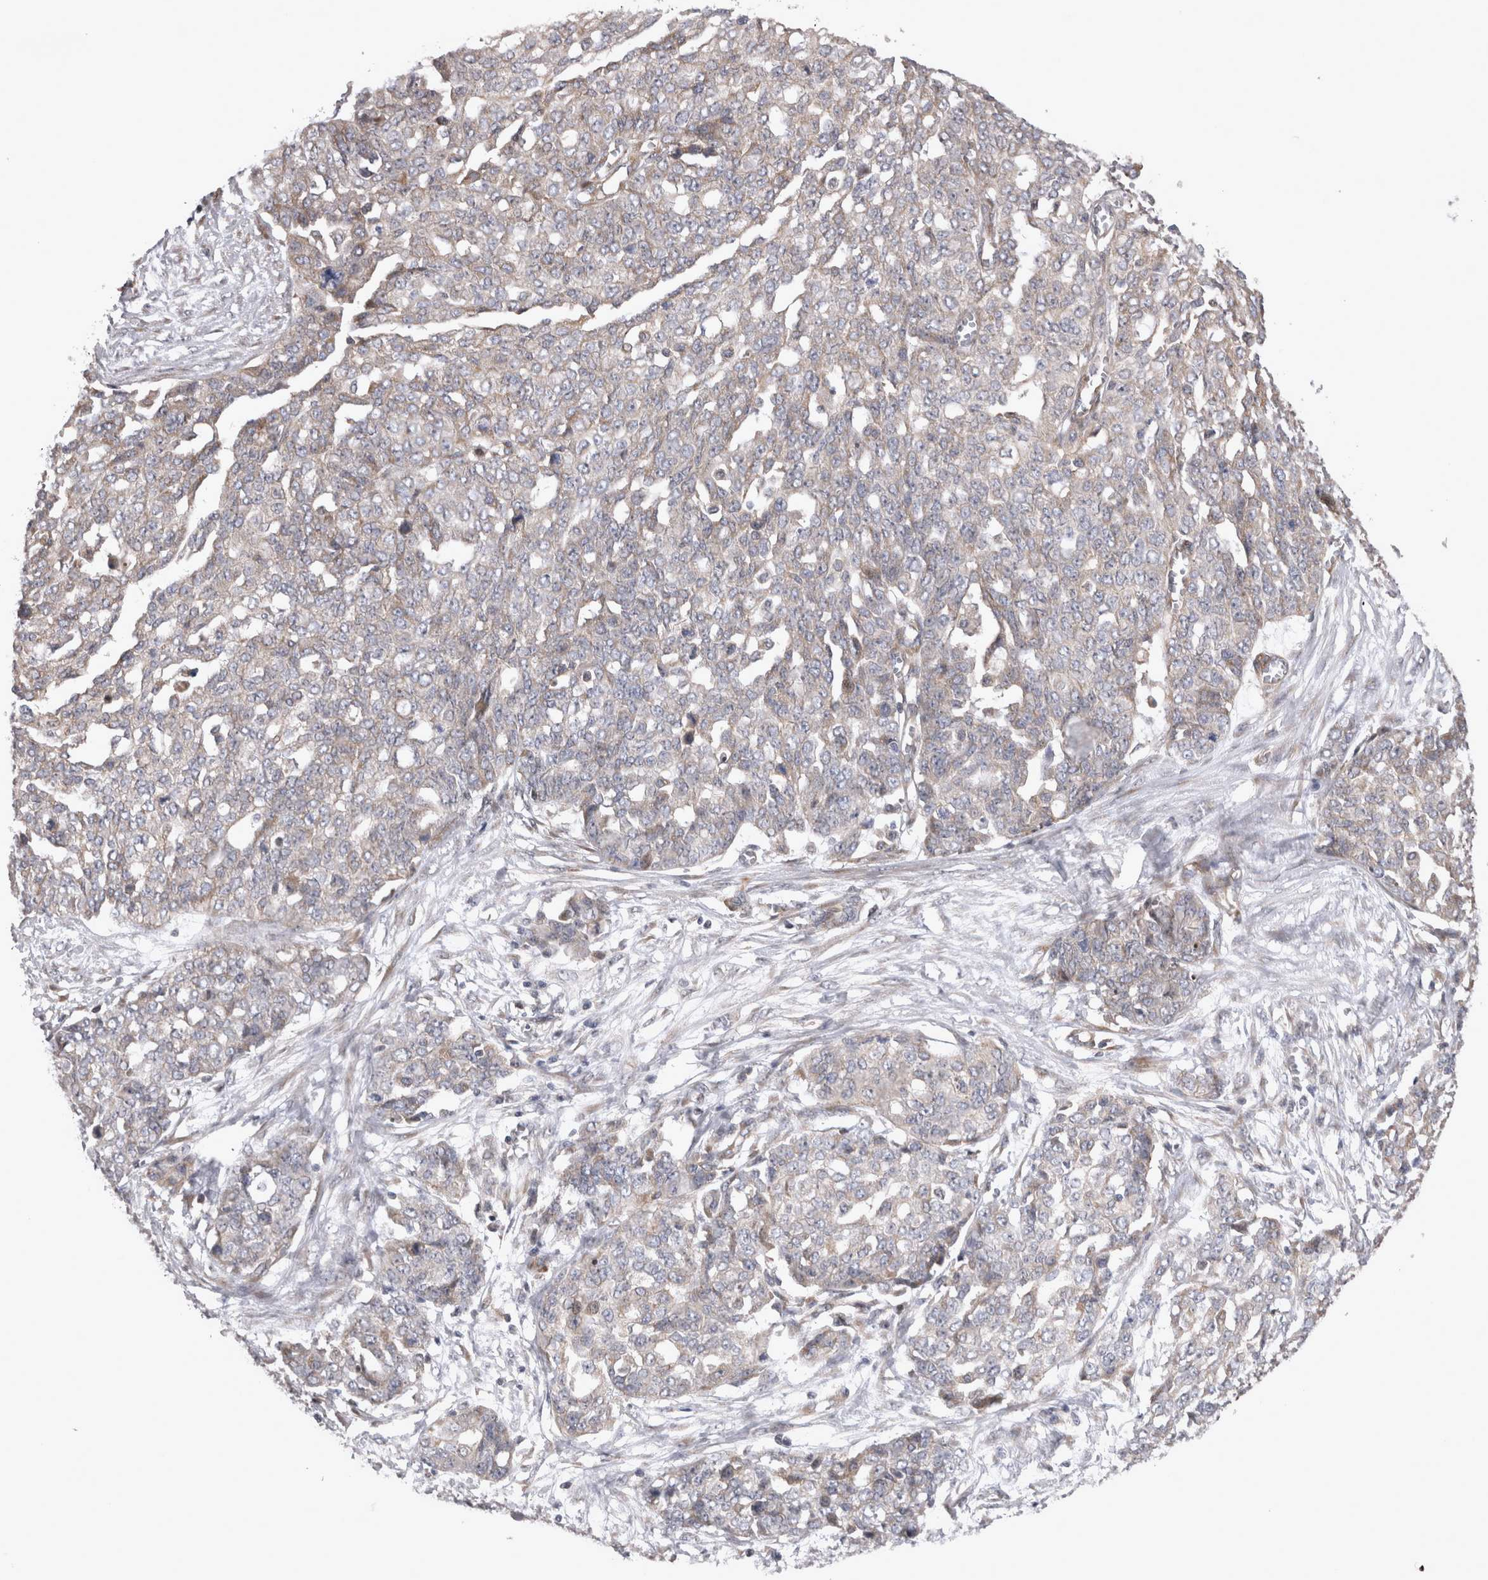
{"staining": {"intensity": "negative", "quantity": "none", "location": "none"}, "tissue": "ovarian cancer", "cell_type": "Tumor cells", "image_type": "cancer", "snomed": [{"axis": "morphology", "description": "Cystadenocarcinoma, serous, NOS"}, {"axis": "topography", "description": "Soft tissue"}, {"axis": "topography", "description": "Ovary"}], "caption": "Immunohistochemistry (IHC) of ovarian cancer reveals no positivity in tumor cells.", "gene": "NENF", "patient": {"sex": "female", "age": 57}}